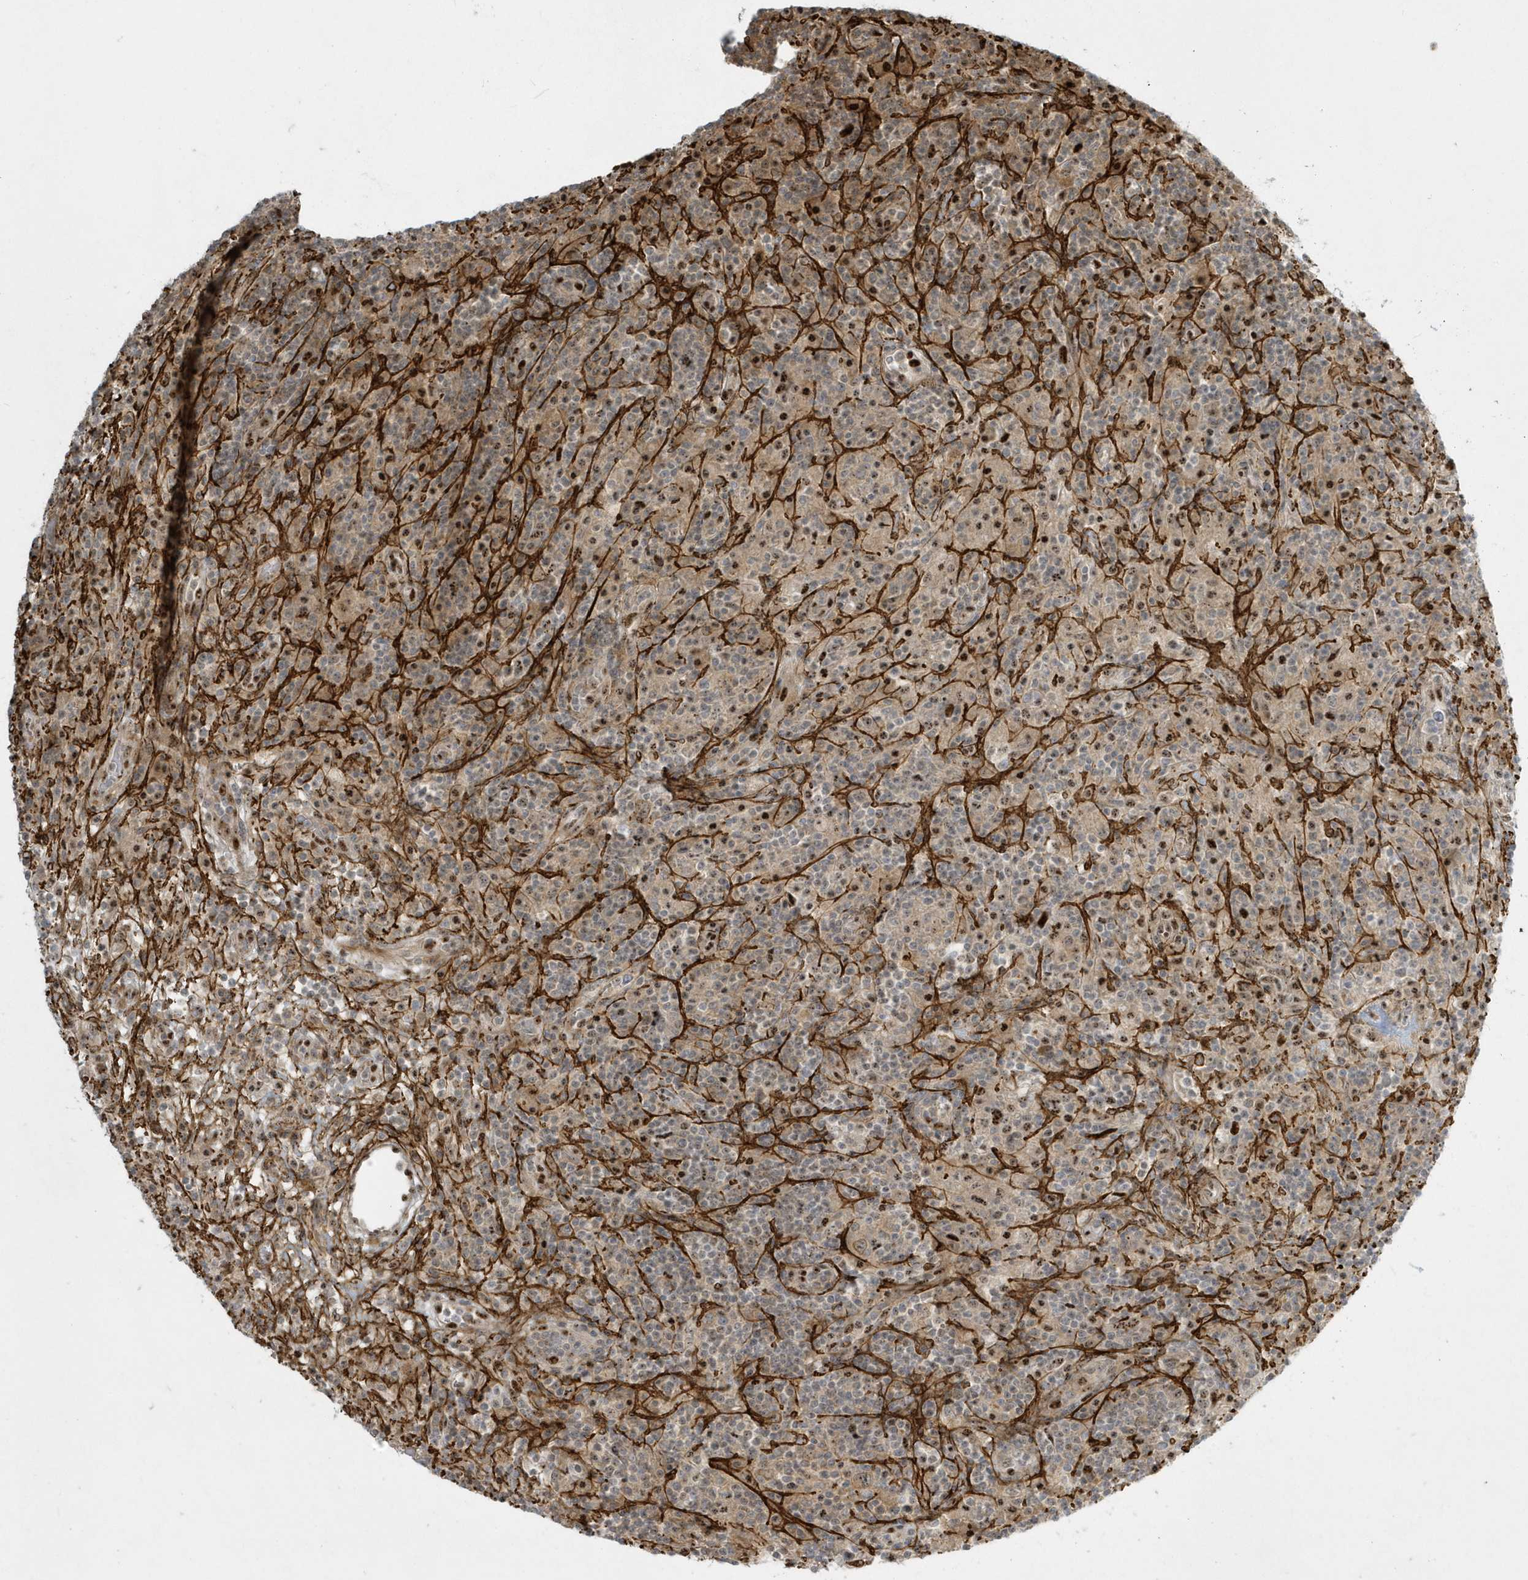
{"staining": {"intensity": "weak", "quantity": ">75%", "location": "cytoplasmic/membranous"}, "tissue": "lymphoma", "cell_type": "Tumor cells", "image_type": "cancer", "snomed": [{"axis": "morphology", "description": "Hodgkin's disease, NOS"}, {"axis": "topography", "description": "Lymph node"}], "caption": "Tumor cells exhibit low levels of weak cytoplasmic/membranous expression in approximately >75% of cells in Hodgkin's disease.", "gene": "MASP2", "patient": {"sex": "male", "age": 70}}